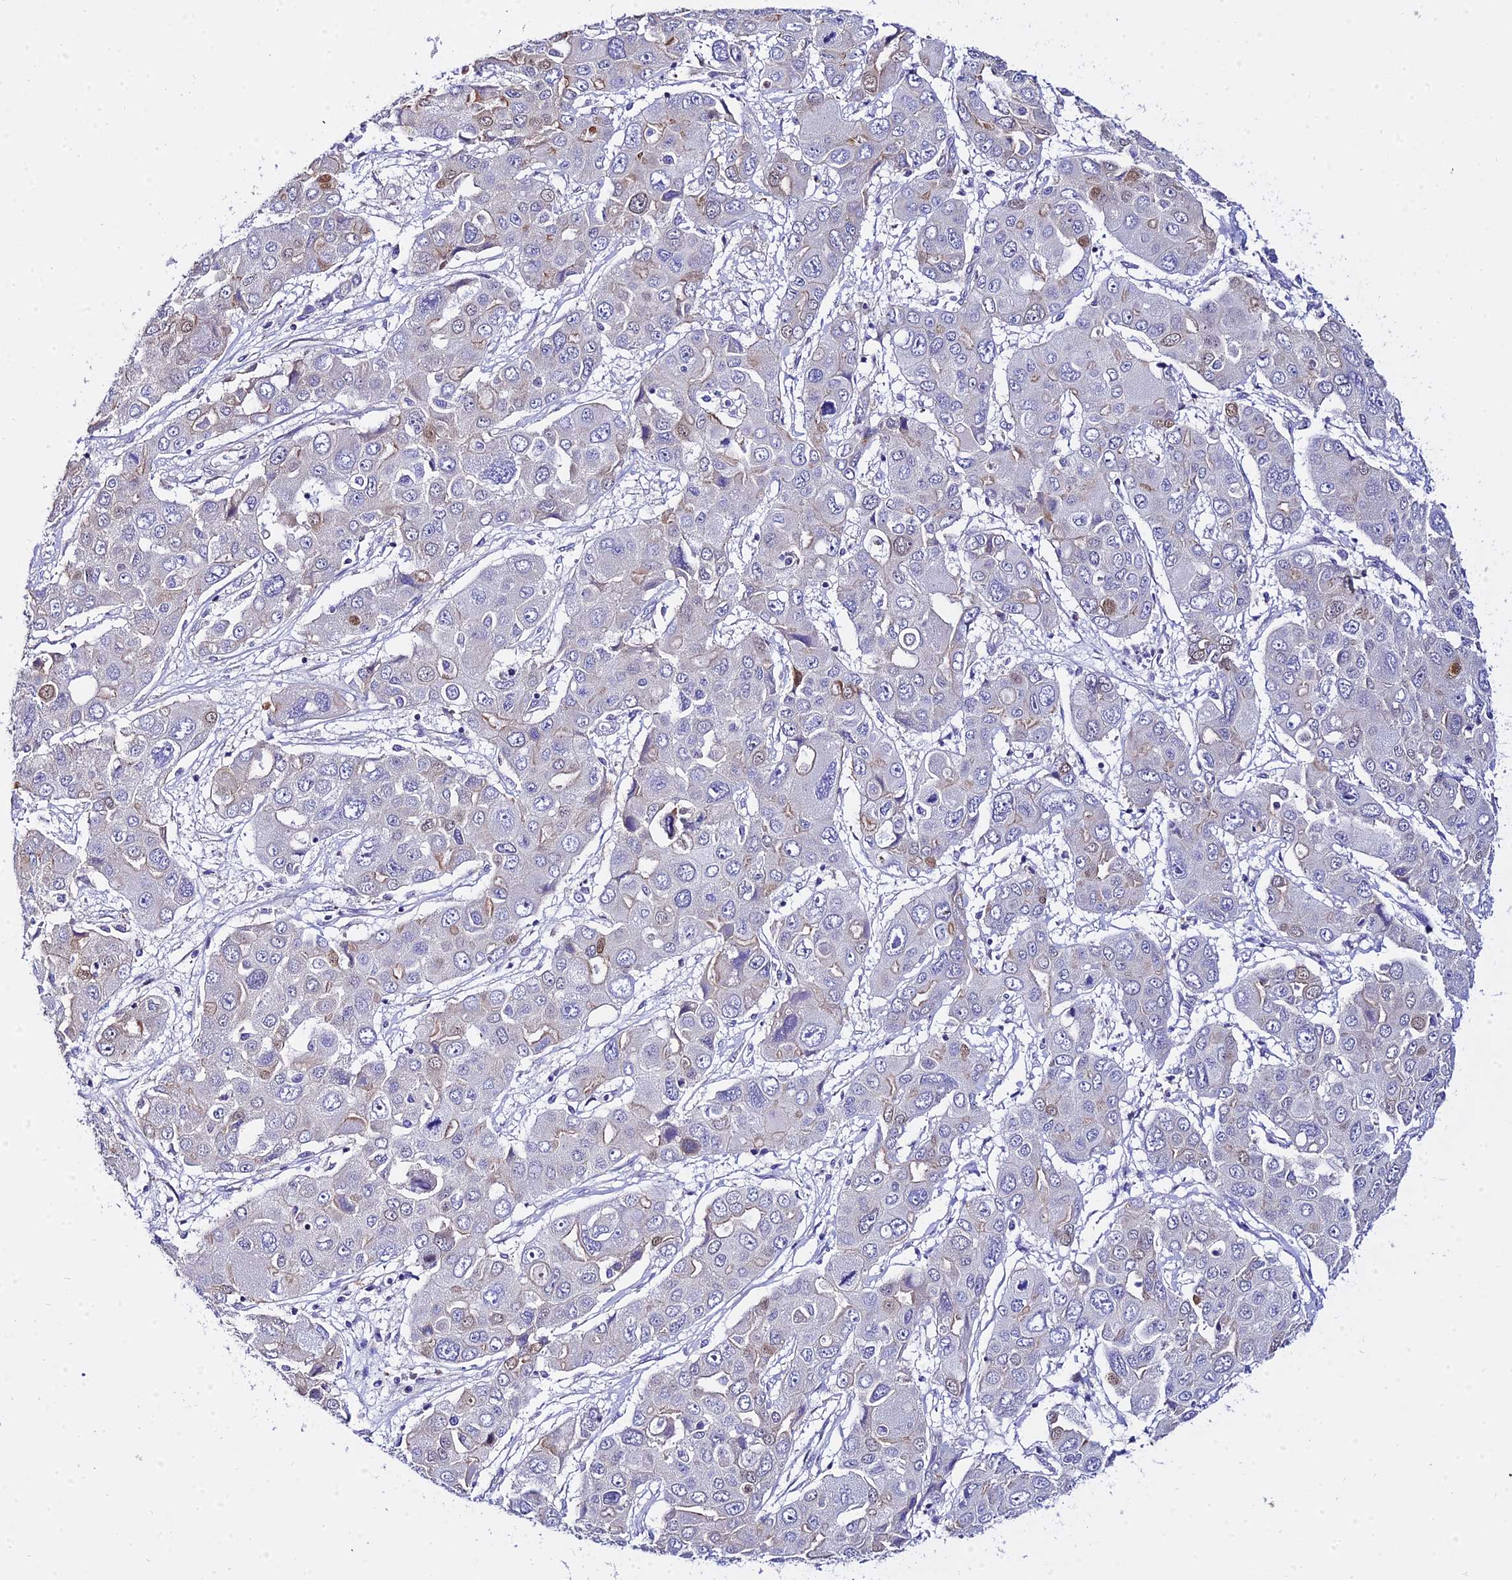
{"staining": {"intensity": "moderate", "quantity": "<25%", "location": "nuclear"}, "tissue": "liver cancer", "cell_type": "Tumor cells", "image_type": "cancer", "snomed": [{"axis": "morphology", "description": "Cholangiocarcinoma"}, {"axis": "topography", "description": "Liver"}], "caption": "IHC histopathology image of neoplastic tissue: cholangiocarcinoma (liver) stained using immunohistochemistry (IHC) displays low levels of moderate protein expression localized specifically in the nuclear of tumor cells, appearing as a nuclear brown color.", "gene": "ZNF628", "patient": {"sex": "male", "age": 67}}